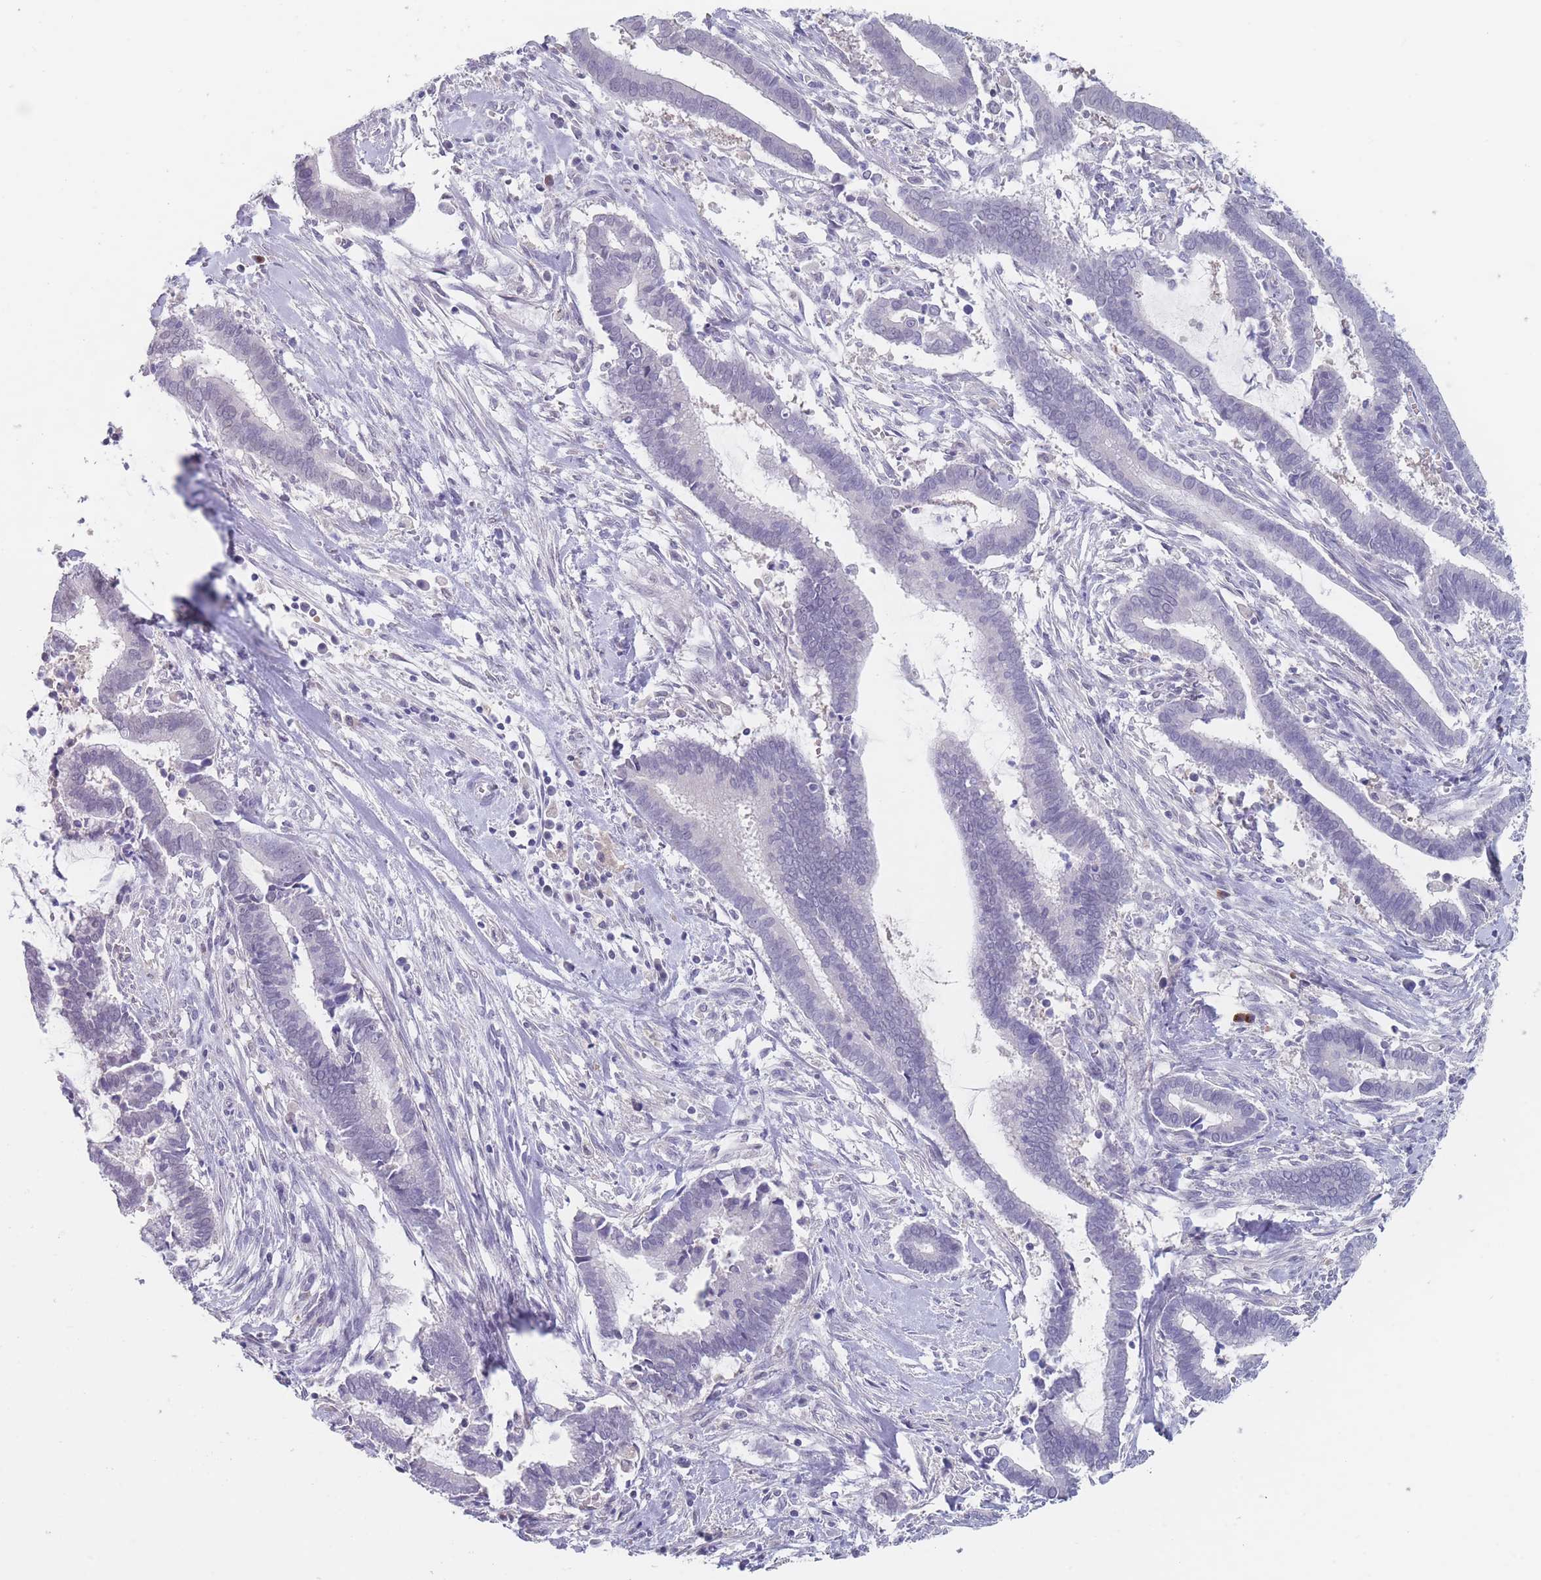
{"staining": {"intensity": "negative", "quantity": "none", "location": "none"}, "tissue": "cervical cancer", "cell_type": "Tumor cells", "image_type": "cancer", "snomed": [{"axis": "morphology", "description": "Adenocarcinoma, NOS"}, {"axis": "topography", "description": "Cervix"}], "caption": "A high-resolution micrograph shows immunohistochemistry (IHC) staining of cervical adenocarcinoma, which demonstrates no significant staining in tumor cells.", "gene": "CYP51A1", "patient": {"sex": "female", "age": 44}}